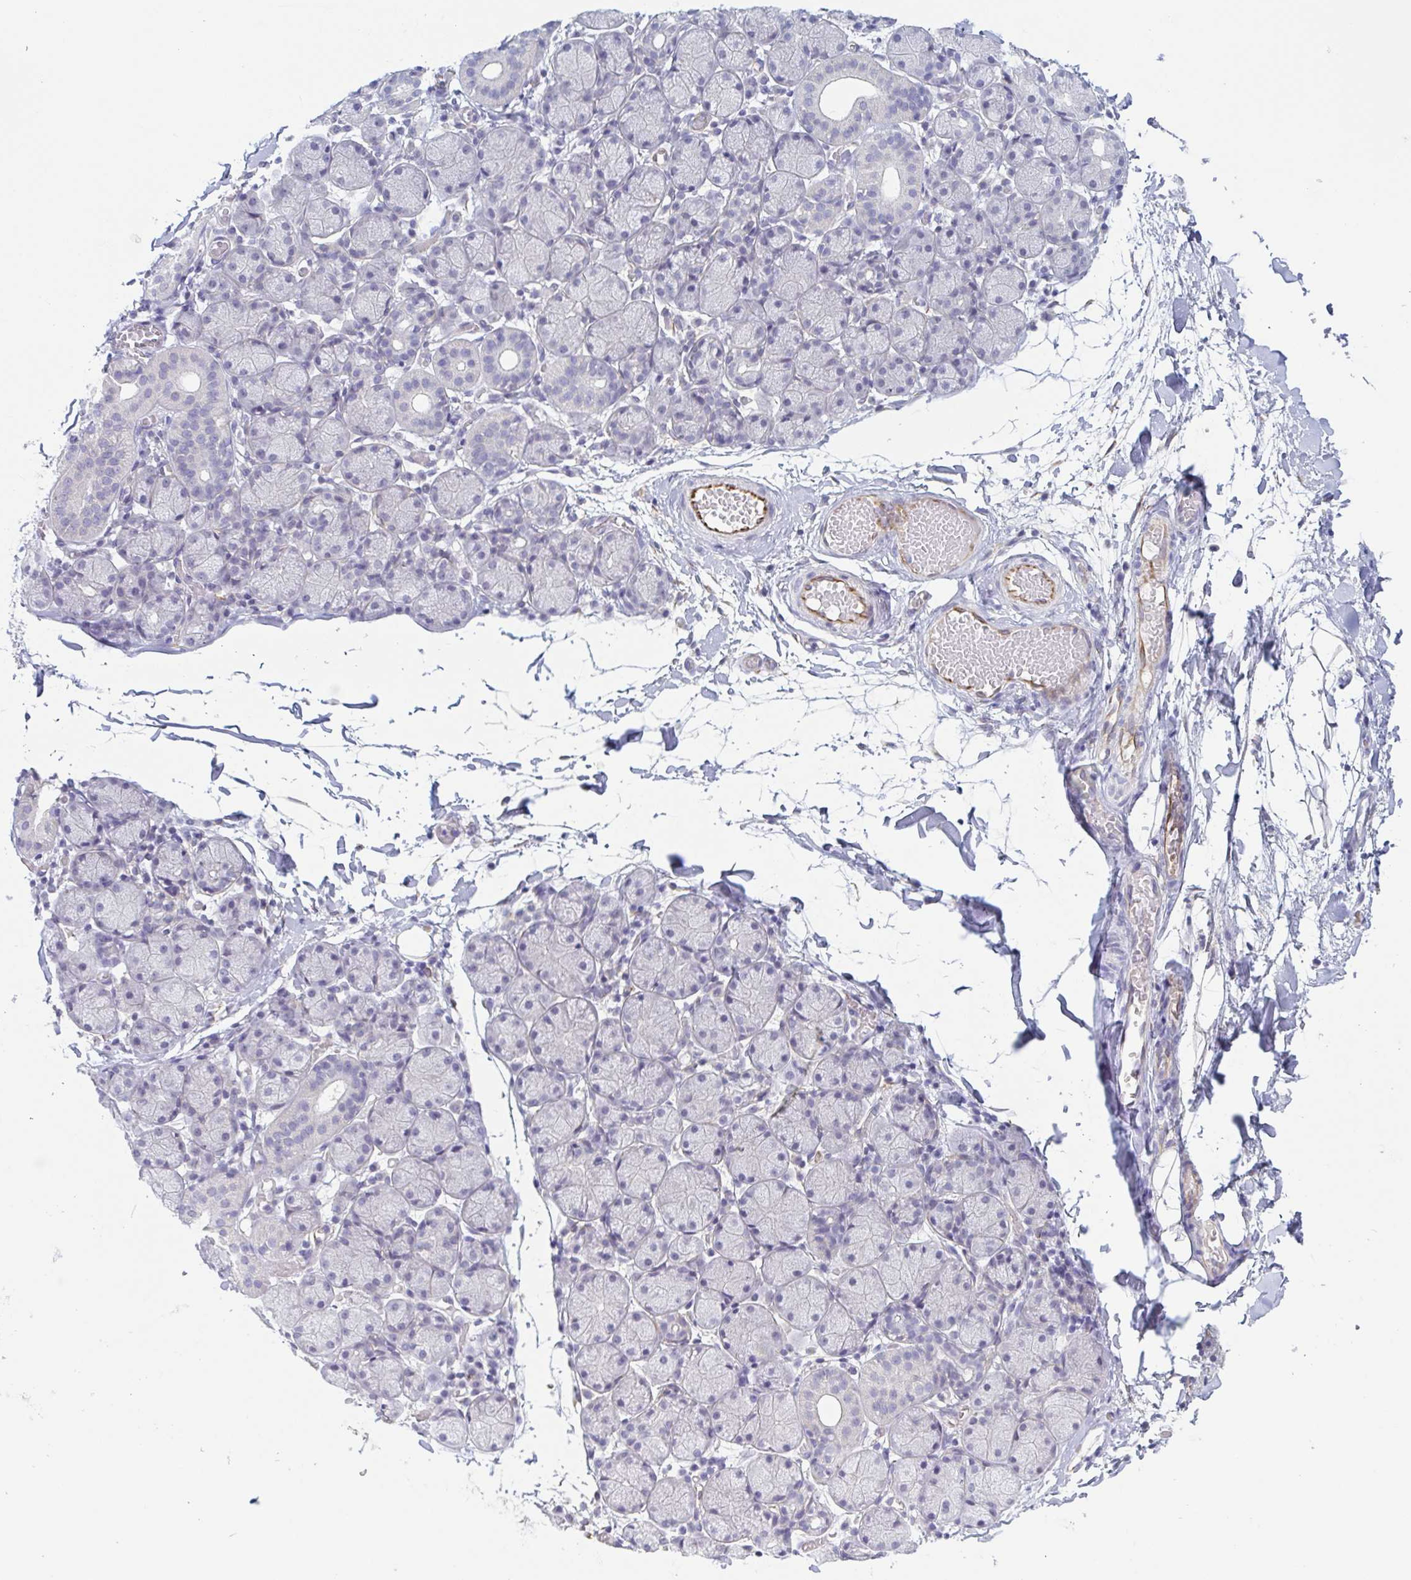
{"staining": {"intensity": "negative", "quantity": "none", "location": "none"}, "tissue": "salivary gland", "cell_type": "Glandular cells", "image_type": "normal", "snomed": [{"axis": "morphology", "description": "Normal tissue, NOS"}, {"axis": "topography", "description": "Salivary gland"}], "caption": "DAB (3,3'-diaminobenzidine) immunohistochemical staining of normal human salivary gland shows no significant staining in glandular cells. (DAB (3,3'-diaminobenzidine) IHC with hematoxylin counter stain).", "gene": "COL17A1", "patient": {"sex": "female", "age": 24}}